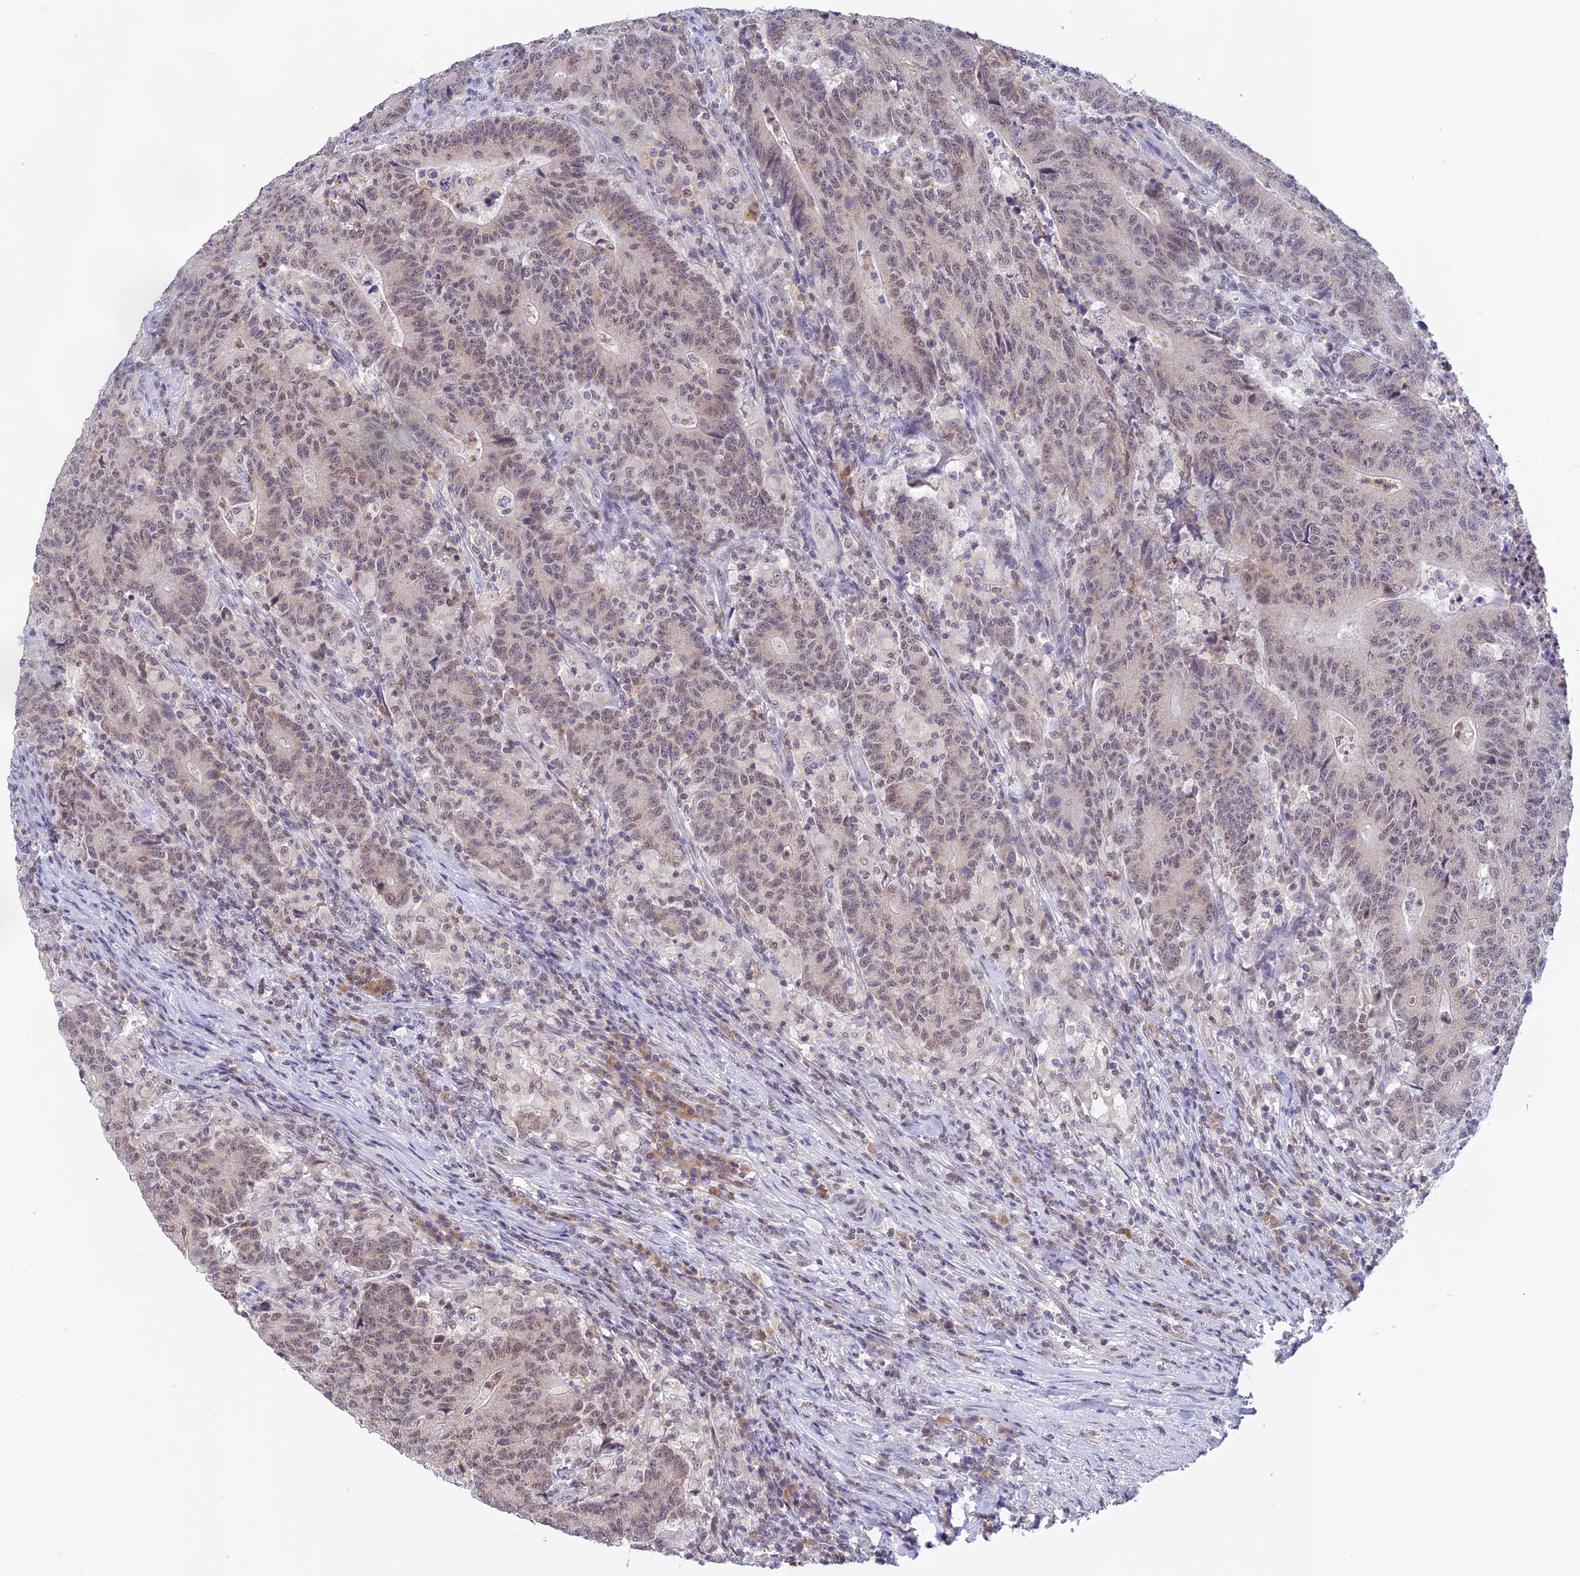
{"staining": {"intensity": "weak", "quantity": "25%-75%", "location": "nuclear"}, "tissue": "colorectal cancer", "cell_type": "Tumor cells", "image_type": "cancer", "snomed": [{"axis": "morphology", "description": "Adenocarcinoma, NOS"}, {"axis": "topography", "description": "Colon"}], "caption": "DAB immunohistochemical staining of colorectal cancer (adenocarcinoma) shows weak nuclear protein staining in approximately 25%-75% of tumor cells.", "gene": "PEX16", "patient": {"sex": "female", "age": 75}}